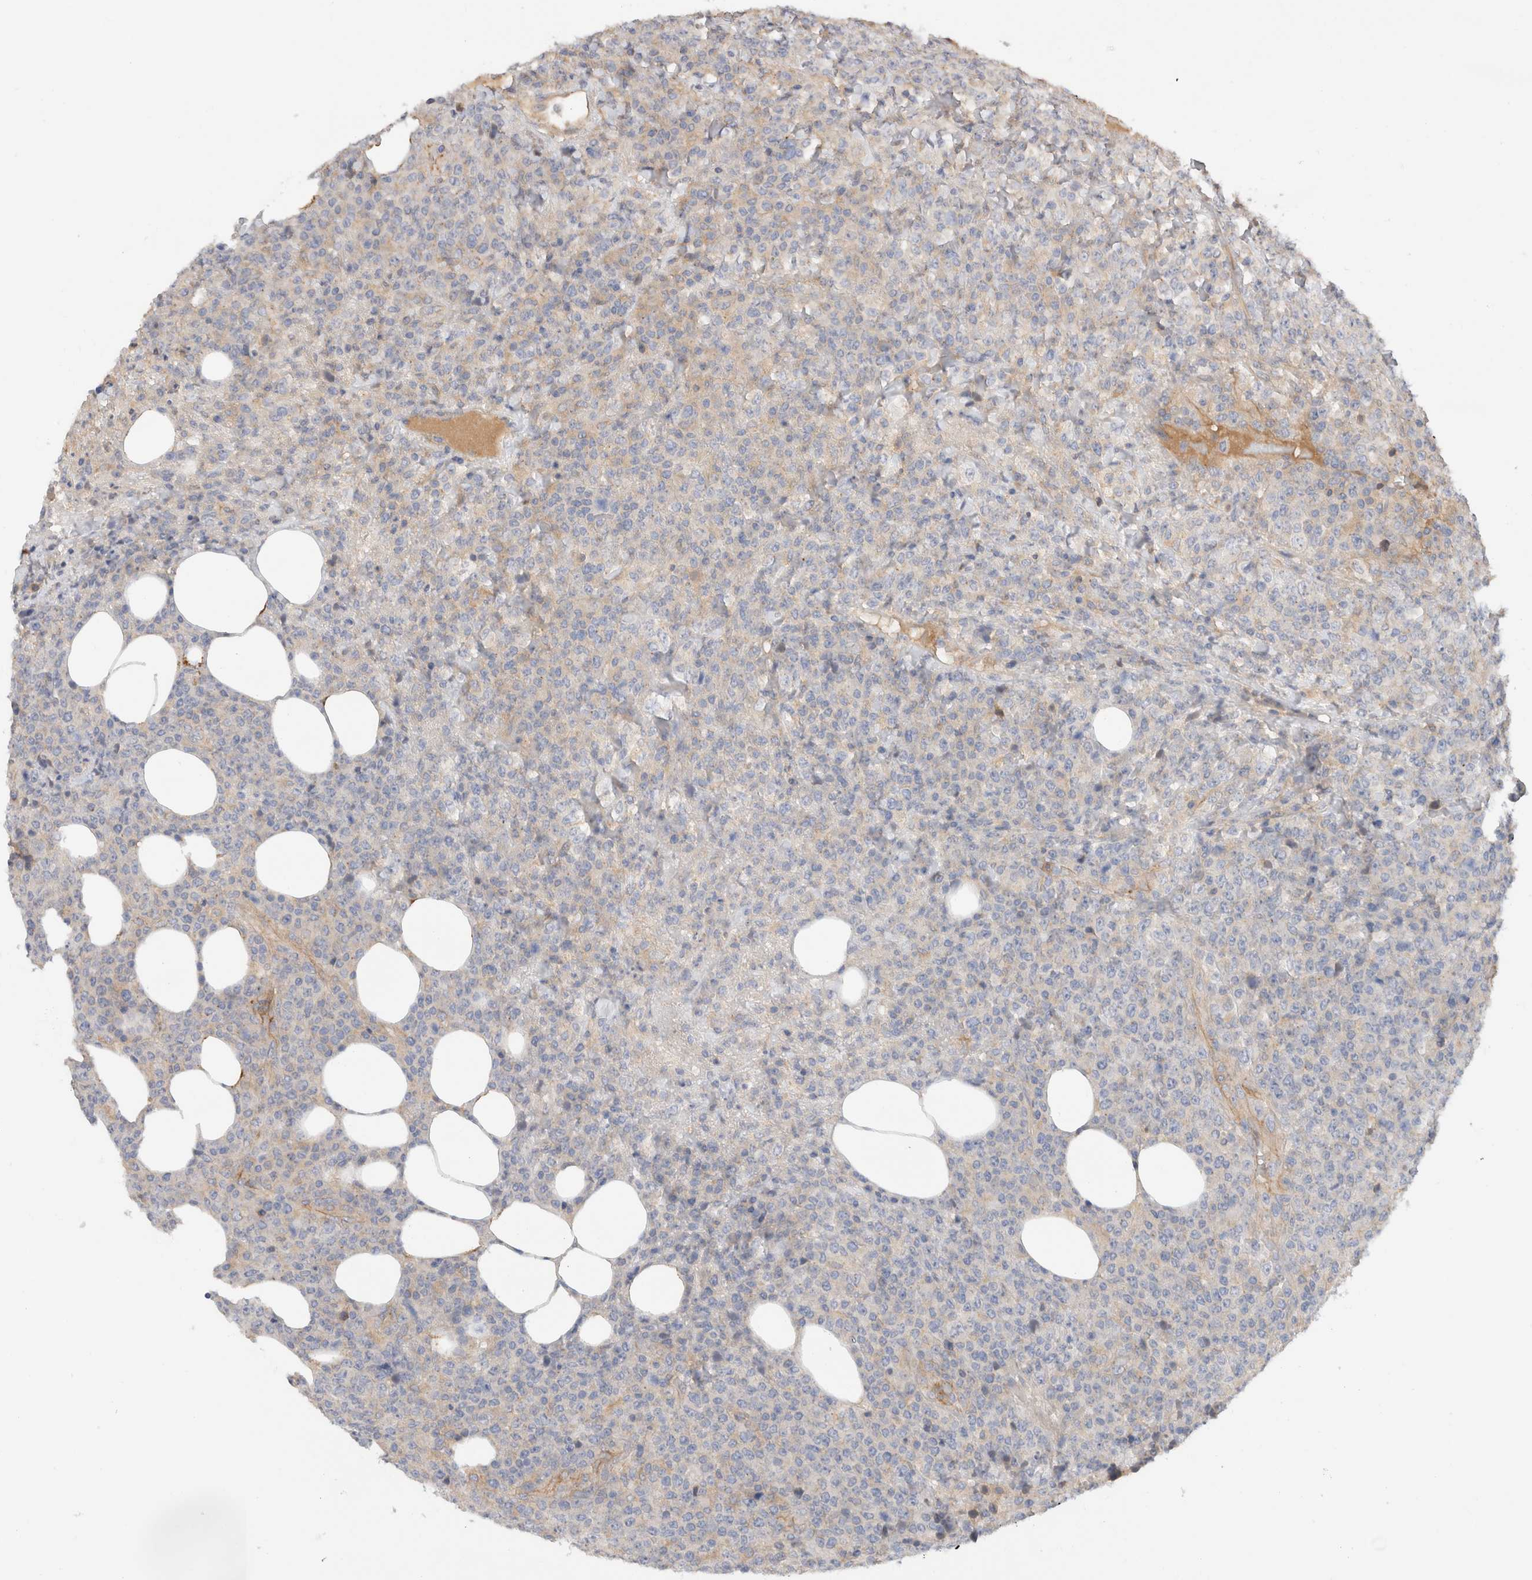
{"staining": {"intensity": "weak", "quantity": "<25%", "location": "cytoplasmic/membranous"}, "tissue": "lymphoma", "cell_type": "Tumor cells", "image_type": "cancer", "snomed": [{"axis": "morphology", "description": "Malignant lymphoma, non-Hodgkin's type, High grade"}, {"axis": "topography", "description": "Lymph node"}], "caption": "Protein analysis of lymphoma demonstrates no significant expression in tumor cells.", "gene": "SGK3", "patient": {"sex": "male", "age": 13}}